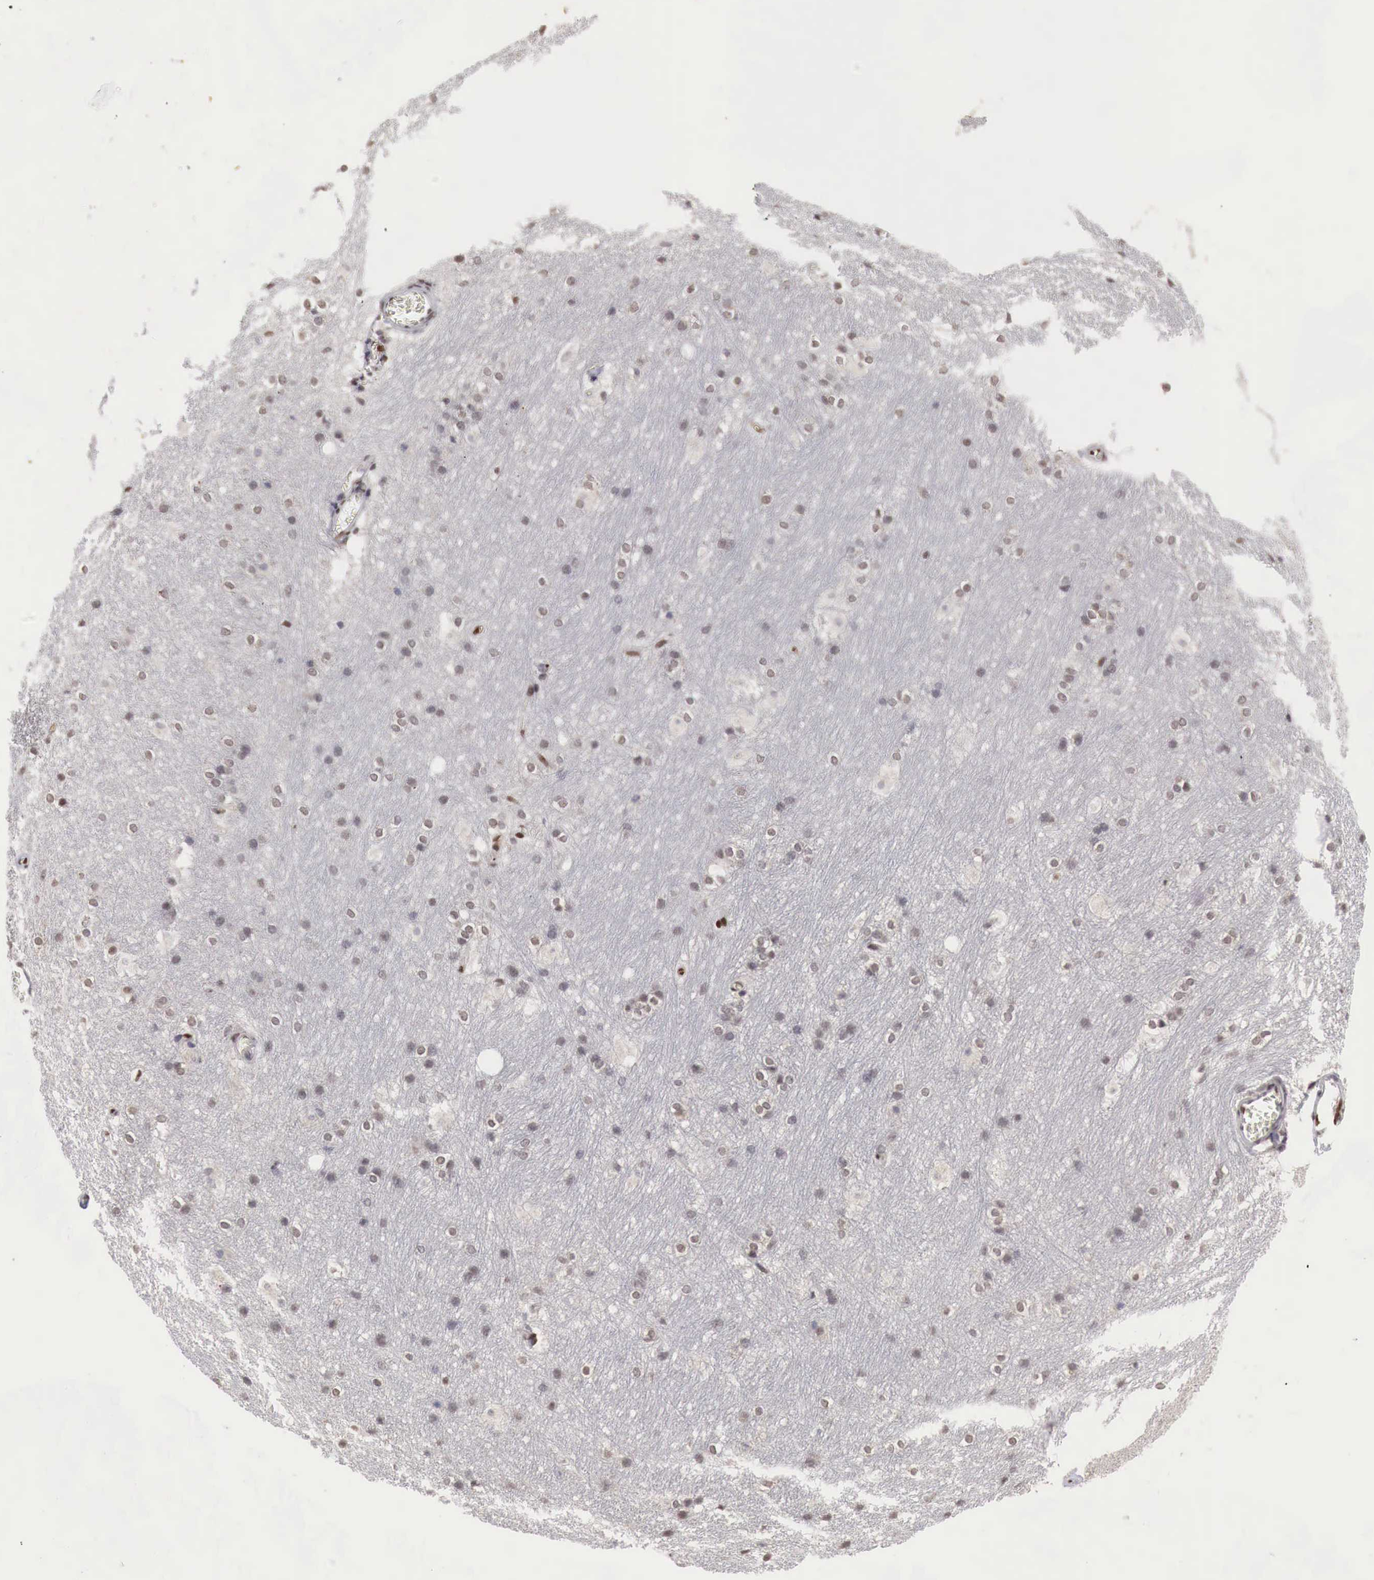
{"staining": {"intensity": "negative", "quantity": "none", "location": "none"}, "tissue": "hippocampus", "cell_type": "Glial cells", "image_type": "normal", "snomed": [{"axis": "morphology", "description": "Normal tissue, NOS"}, {"axis": "topography", "description": "Hippocampus"}], "caption": "DAB (3,3'-diaminobenzidine) immunohistochemical staining of normal human hippocampus reveals no significant positivity in glial cells. The staining was performed using DAB (3,3'-diaminobenzidine) to visualize the protein expression in brown, while the nuclei were stained in blue with hematoxylin (Magnification: 20x).", "gene": "DACH2", "patient": {"sex": "female", "age": 19}}